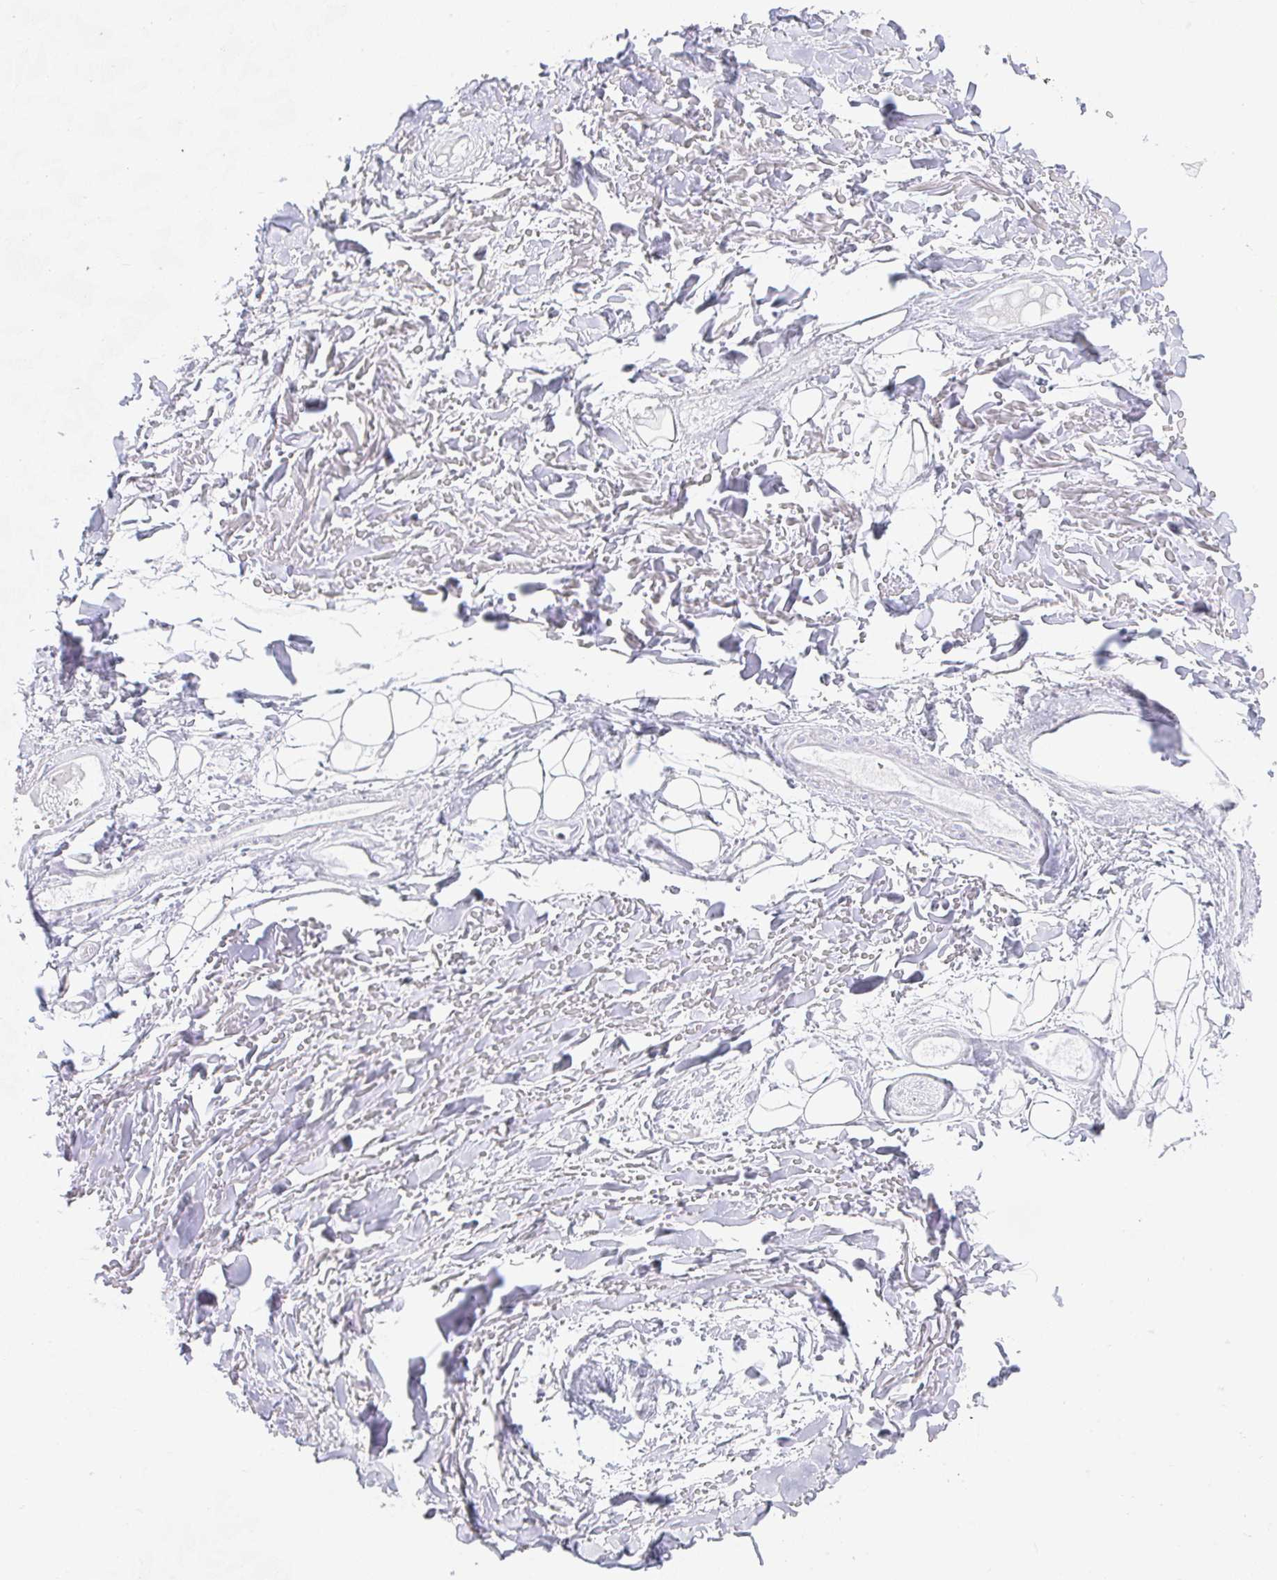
{"staining": {"intensity": "negative", "quantity": "none", "location": "none"}, "tissue": "adipose tissue", "cell_type": "Adipocytes", "image_type": "normal", "snomed": [{"axis": "morphology", "description": "Normal tissue, NOS"}, {"axis": "topography", "description": "Cartilage tissue"}], "caption": "Immunohistochemical staining of unremarkable human adipose tissue demonstrates no significant expression in adipocytes. (Stains: DAB (3,3'-diaminobenzidine) immunohistochemistry (IHC) with hematoxylin counter stain, Microscopy: brightfield microscopy at high magnification).", "gene": "DERL2", "patient": {"sex": "male", "age": 57}}